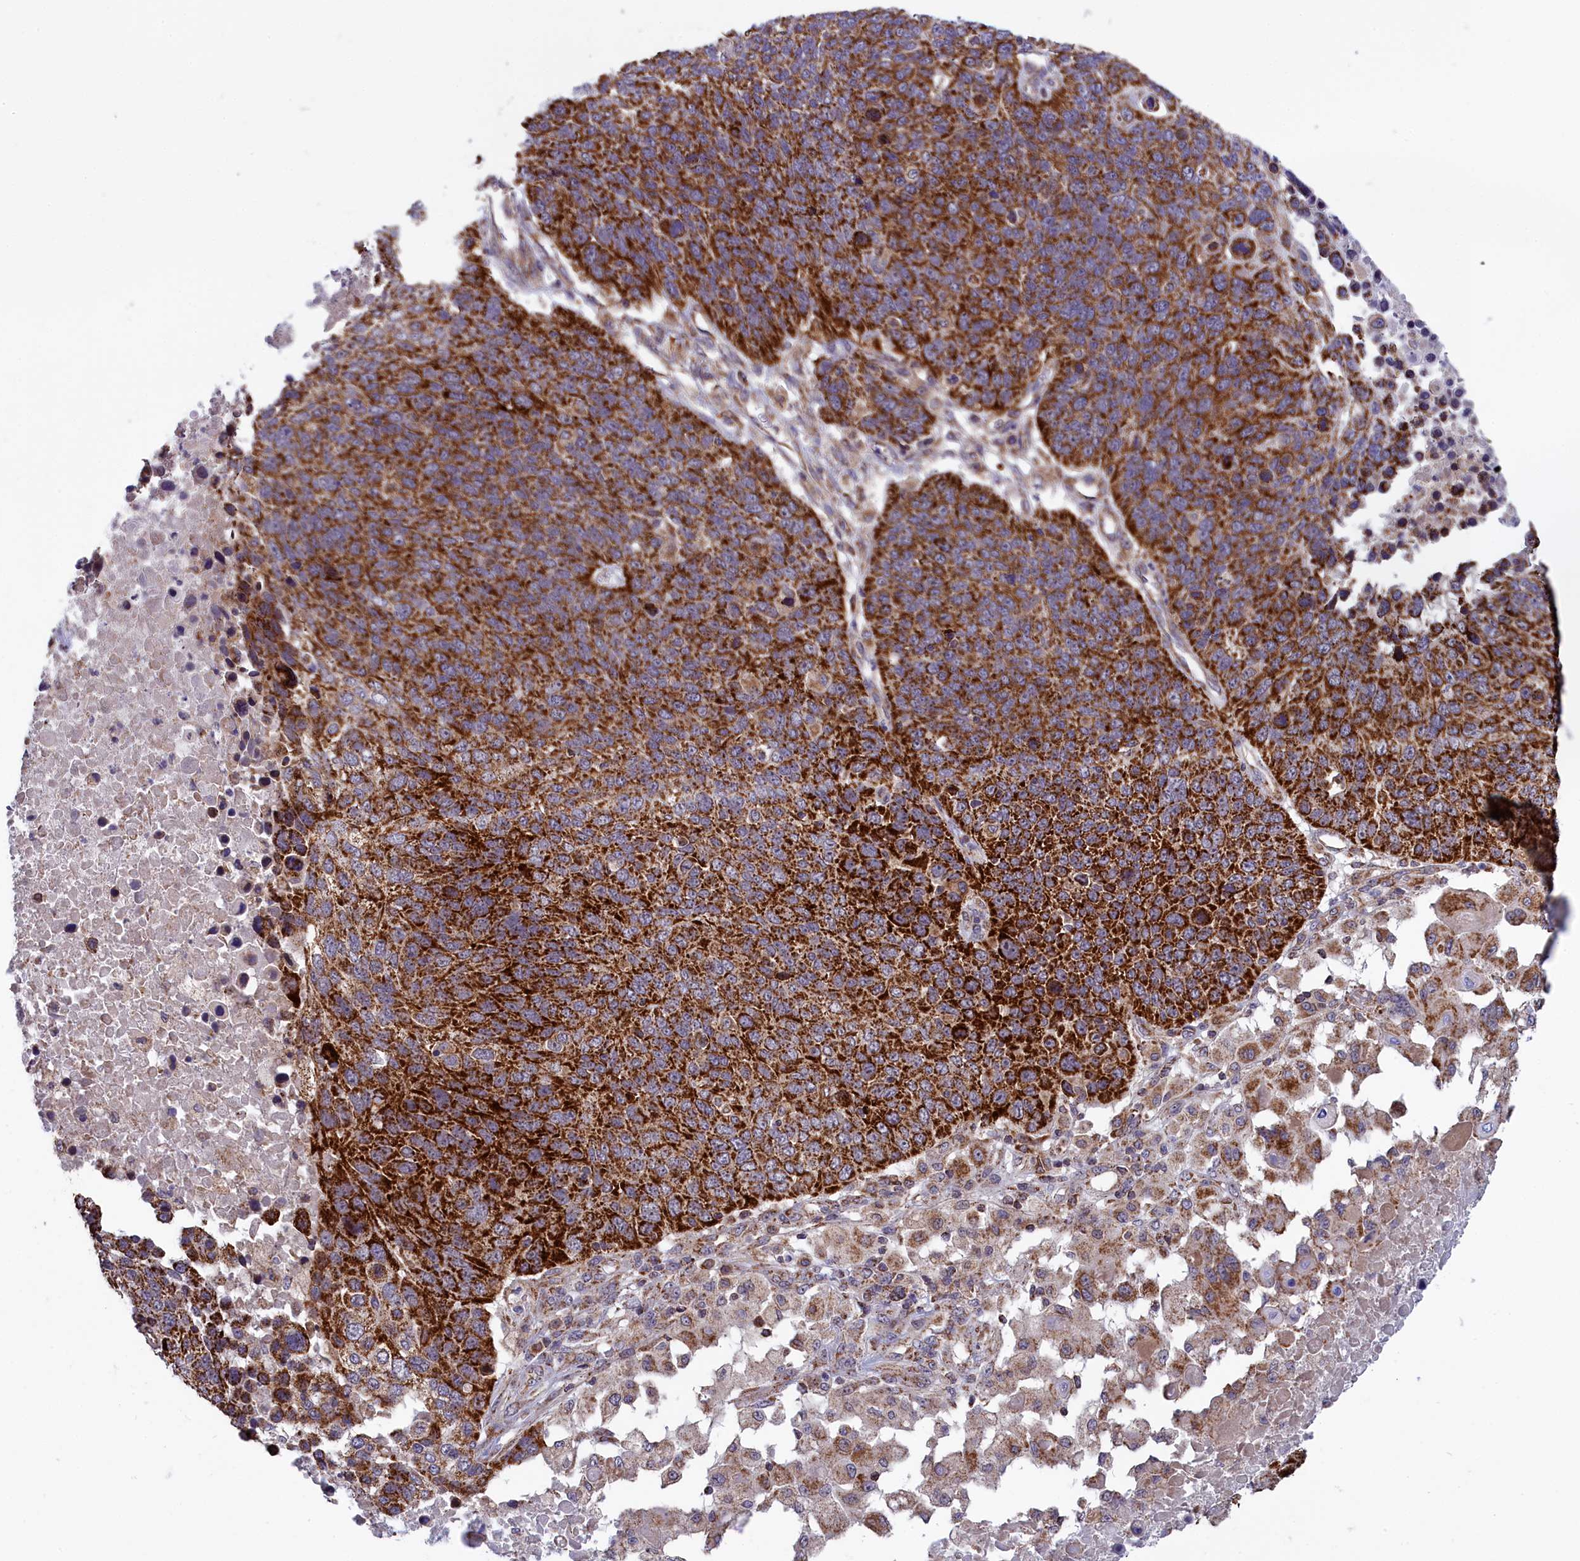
{"staining": {"intensity": "strong", "quantity": ">75%", "location": "cytoplasmic/membranous"}, "tissue": "lung cancer", "cell_type": "Tumor cells", "image_type": "cancer", "snomed": [{"axis": "morphology", "description": "Normal tissue, NOS"}, {"axis": "morphology", "description": "Squamous cell carcinoma, NOS"}, {"axis": "topography", "description": "Lymph node"}, {"axis": "topography", "description": "Lung"}], "caption": "High-power microscopy captured an immunohistochemistry (IHC) image of squamous cell carcinoma (lung), revealing strong cytoplasmic/membranous expression in about >75% of tumor cells.", "gene": "TIMM44", "patient": {"sex": "male", "age": 66}}